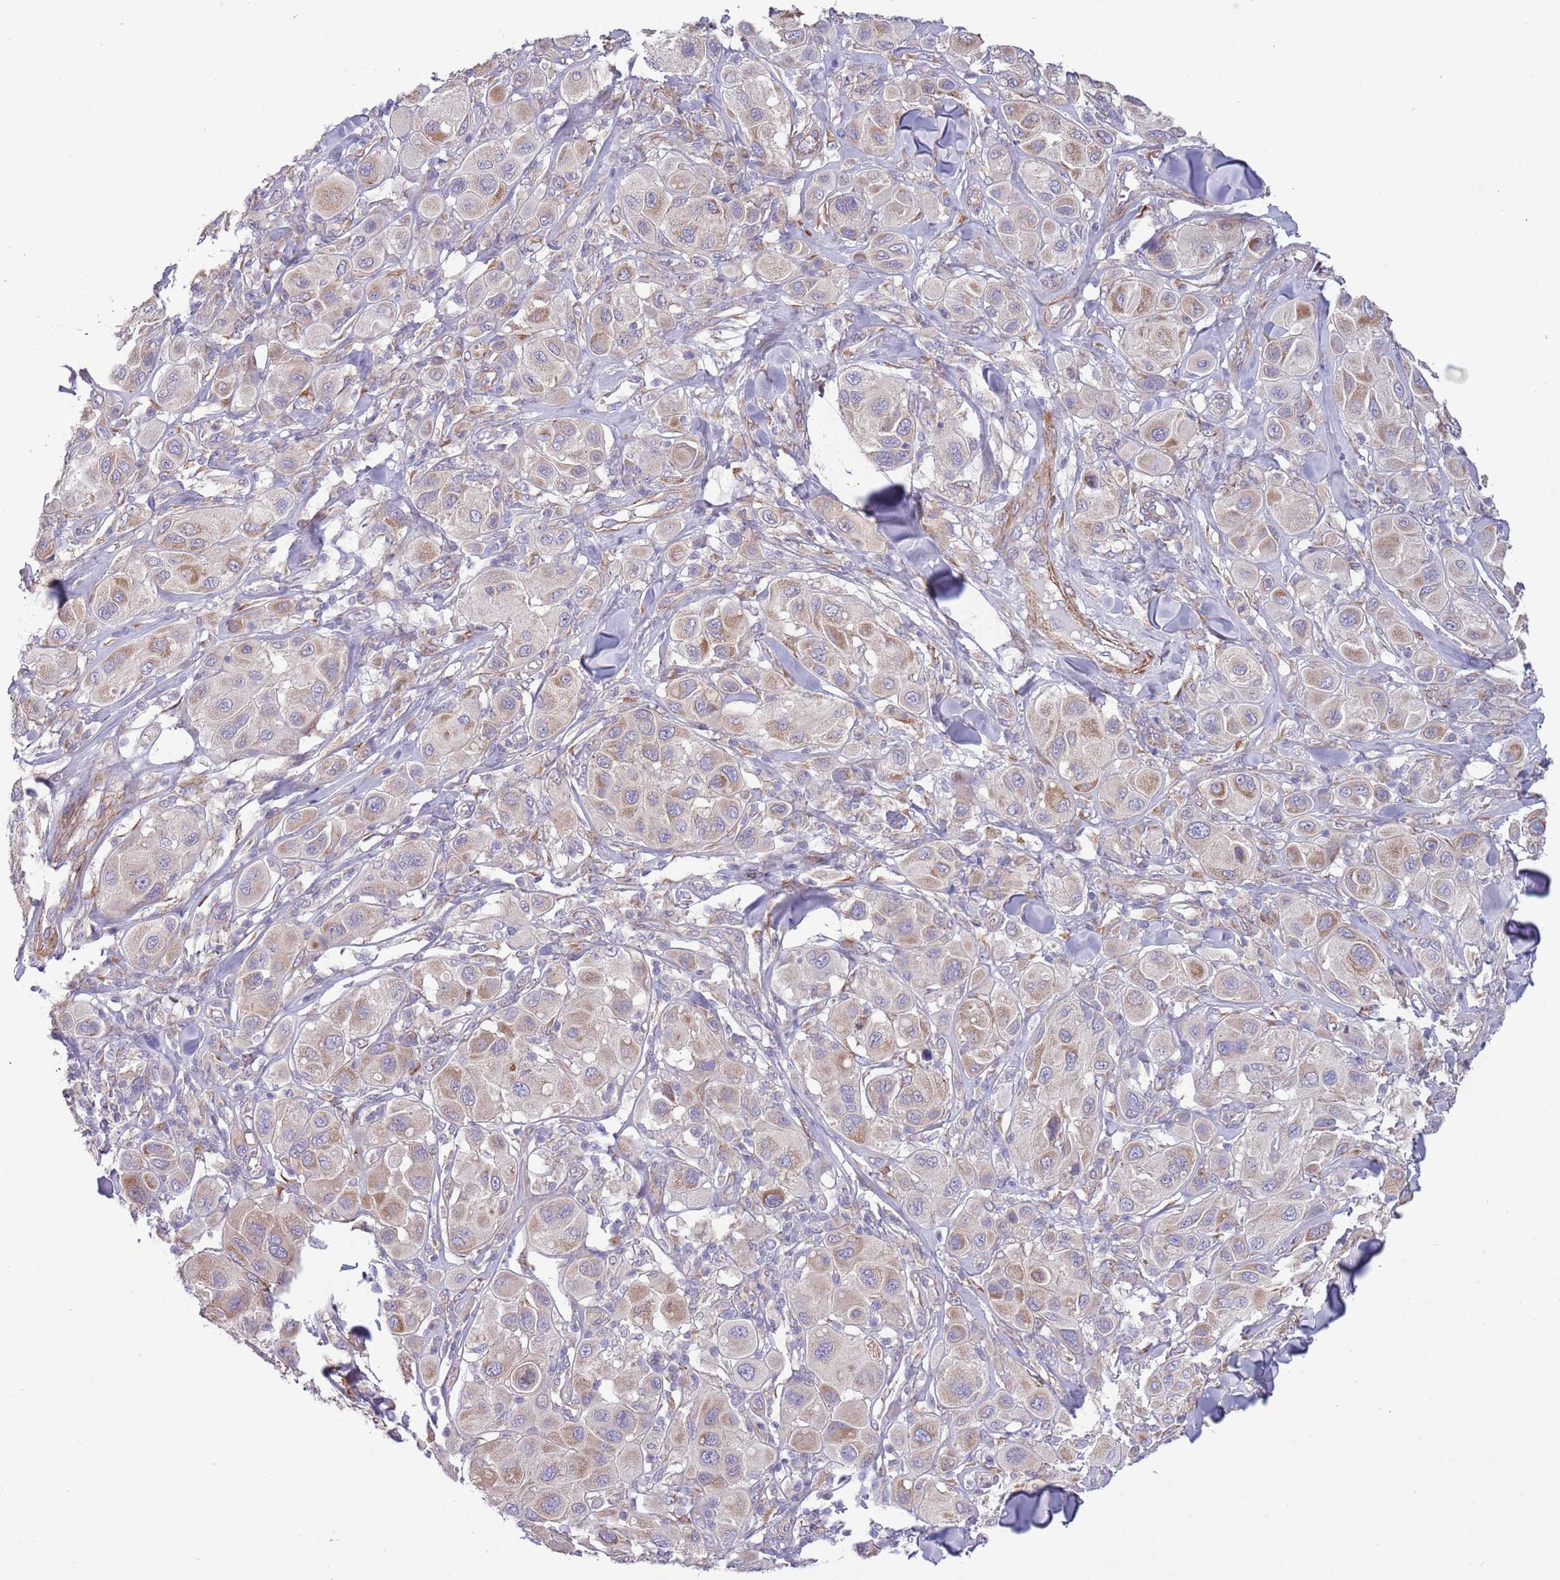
{"staining": {"intensity": "moderate", "quantity": "<25%", "location": "cytoplasmic/membranous"}, "tissue": "melanoma", "cell_type": "Tumor cells", "image_type": "cancer", "snomed": [{"axis": "morphology", "description": "Malignant melanoma, Metastatic site"}, {"axis": "topography", "description": "Skin"}], "caption": "Immunohistochemistry staining of melanoma, which demonstrates low levels of moderate cytoplasmic/membranous staining in approximately <25% of tumor cells indicating moderate cytoplasmic/membranous protein expression. The staining was performed using DAB (brown) for protein detection and nuclei were counterstained in hematoxylin (blue).", "gene": "TOMM5", "patient": {"sex": "male", "age": 41}}